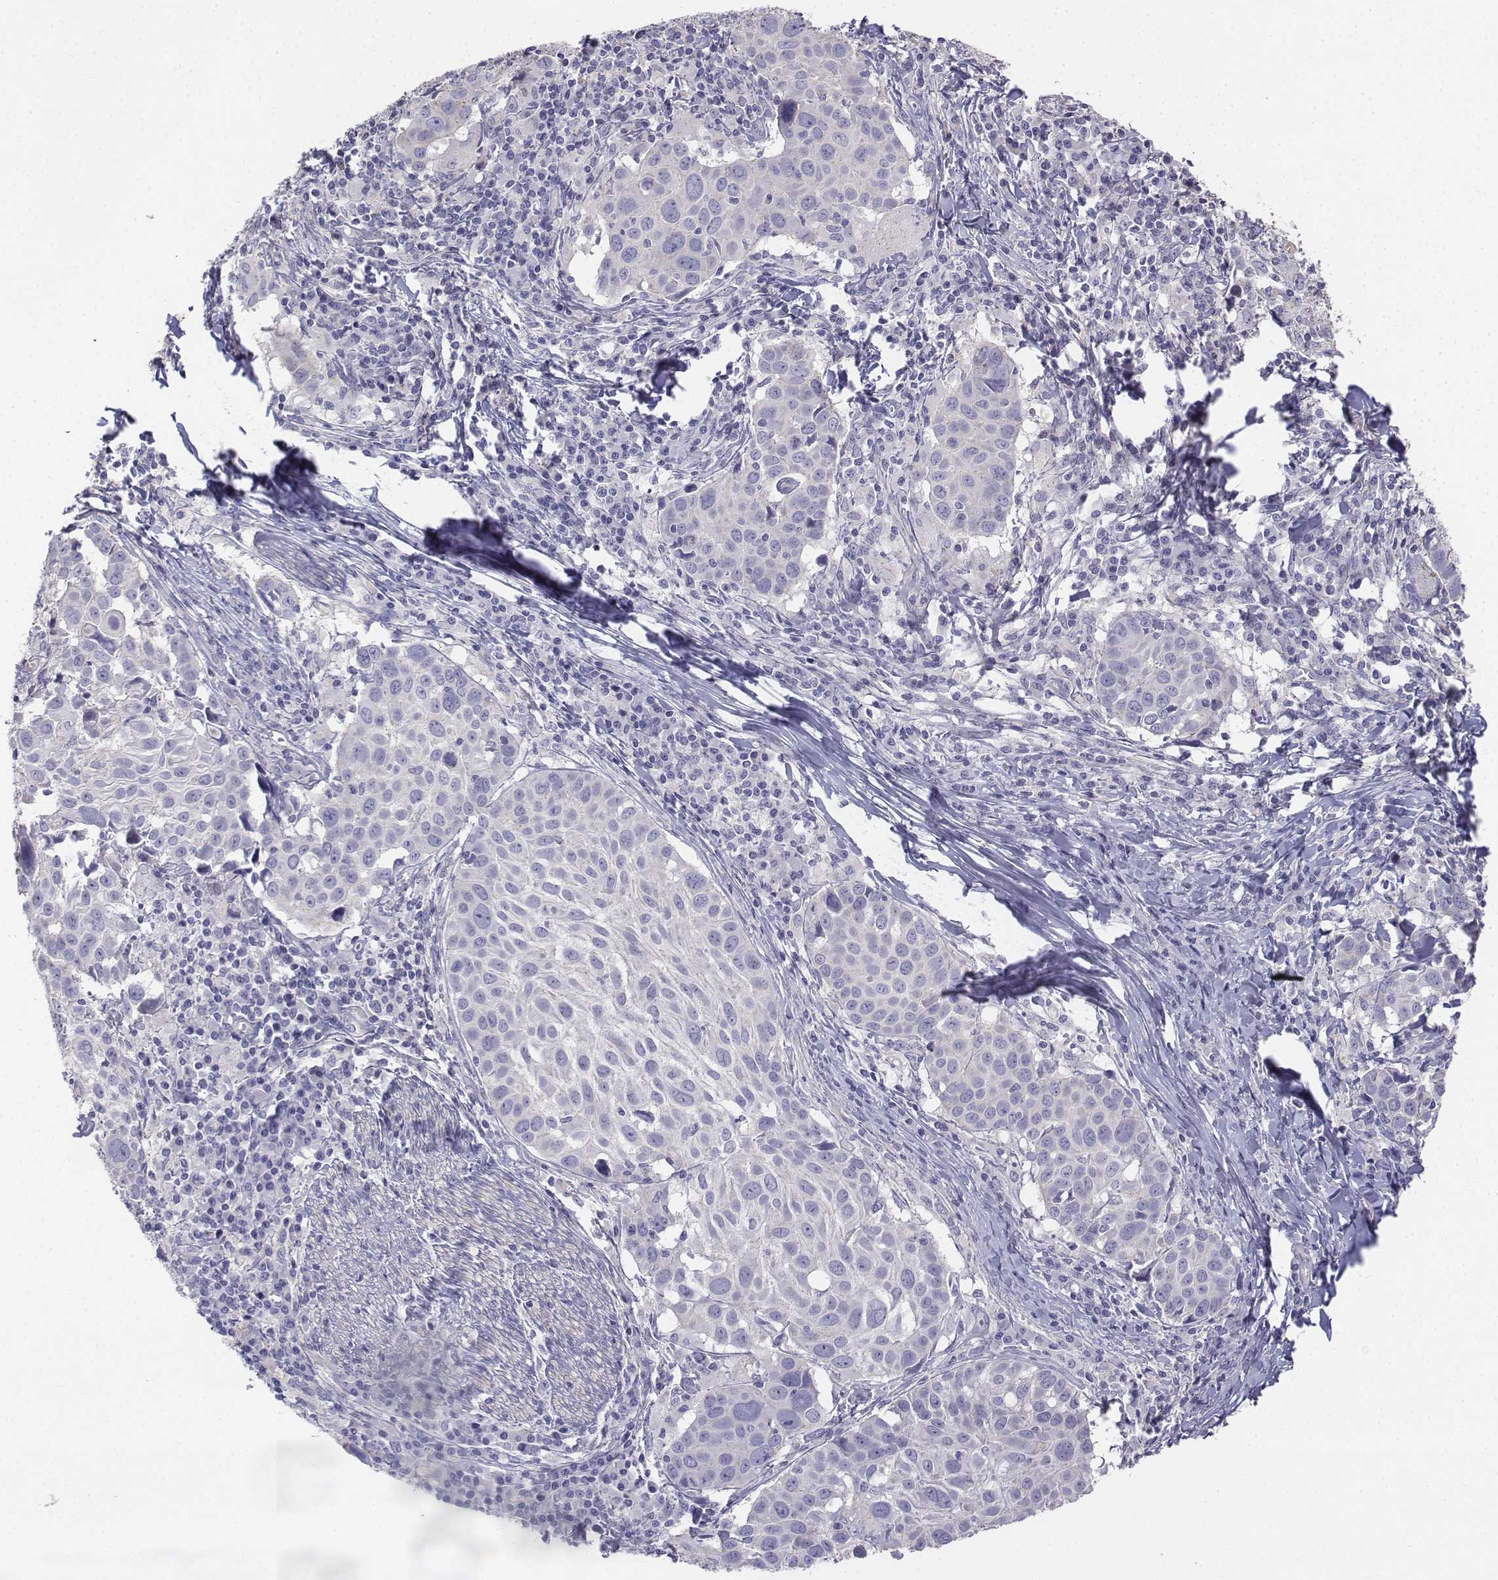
{"staining": {"intensity": "negative", "quantity": "none", "location": "none"}, "tissue": "lung cancer", "cell_type": "Tumor cells", "image_type": "cancer", "snomed": [{"axis": "morphology", "description": "Squamous cell carcinoma, NOS"}, {"axis": "topography", "description": "Lung"}], "caption": "A high-resolution micrograph shows IHC staining of lung cancer, which reveals no significant staining in tumor cells. (Brightfield microscopy of DAB (3,3'-diaminobenzidine) immunohistochemistry (IHC) at high magnification).", "gene": "LGSN", "patient": {"sex": "male", "age": 57}}